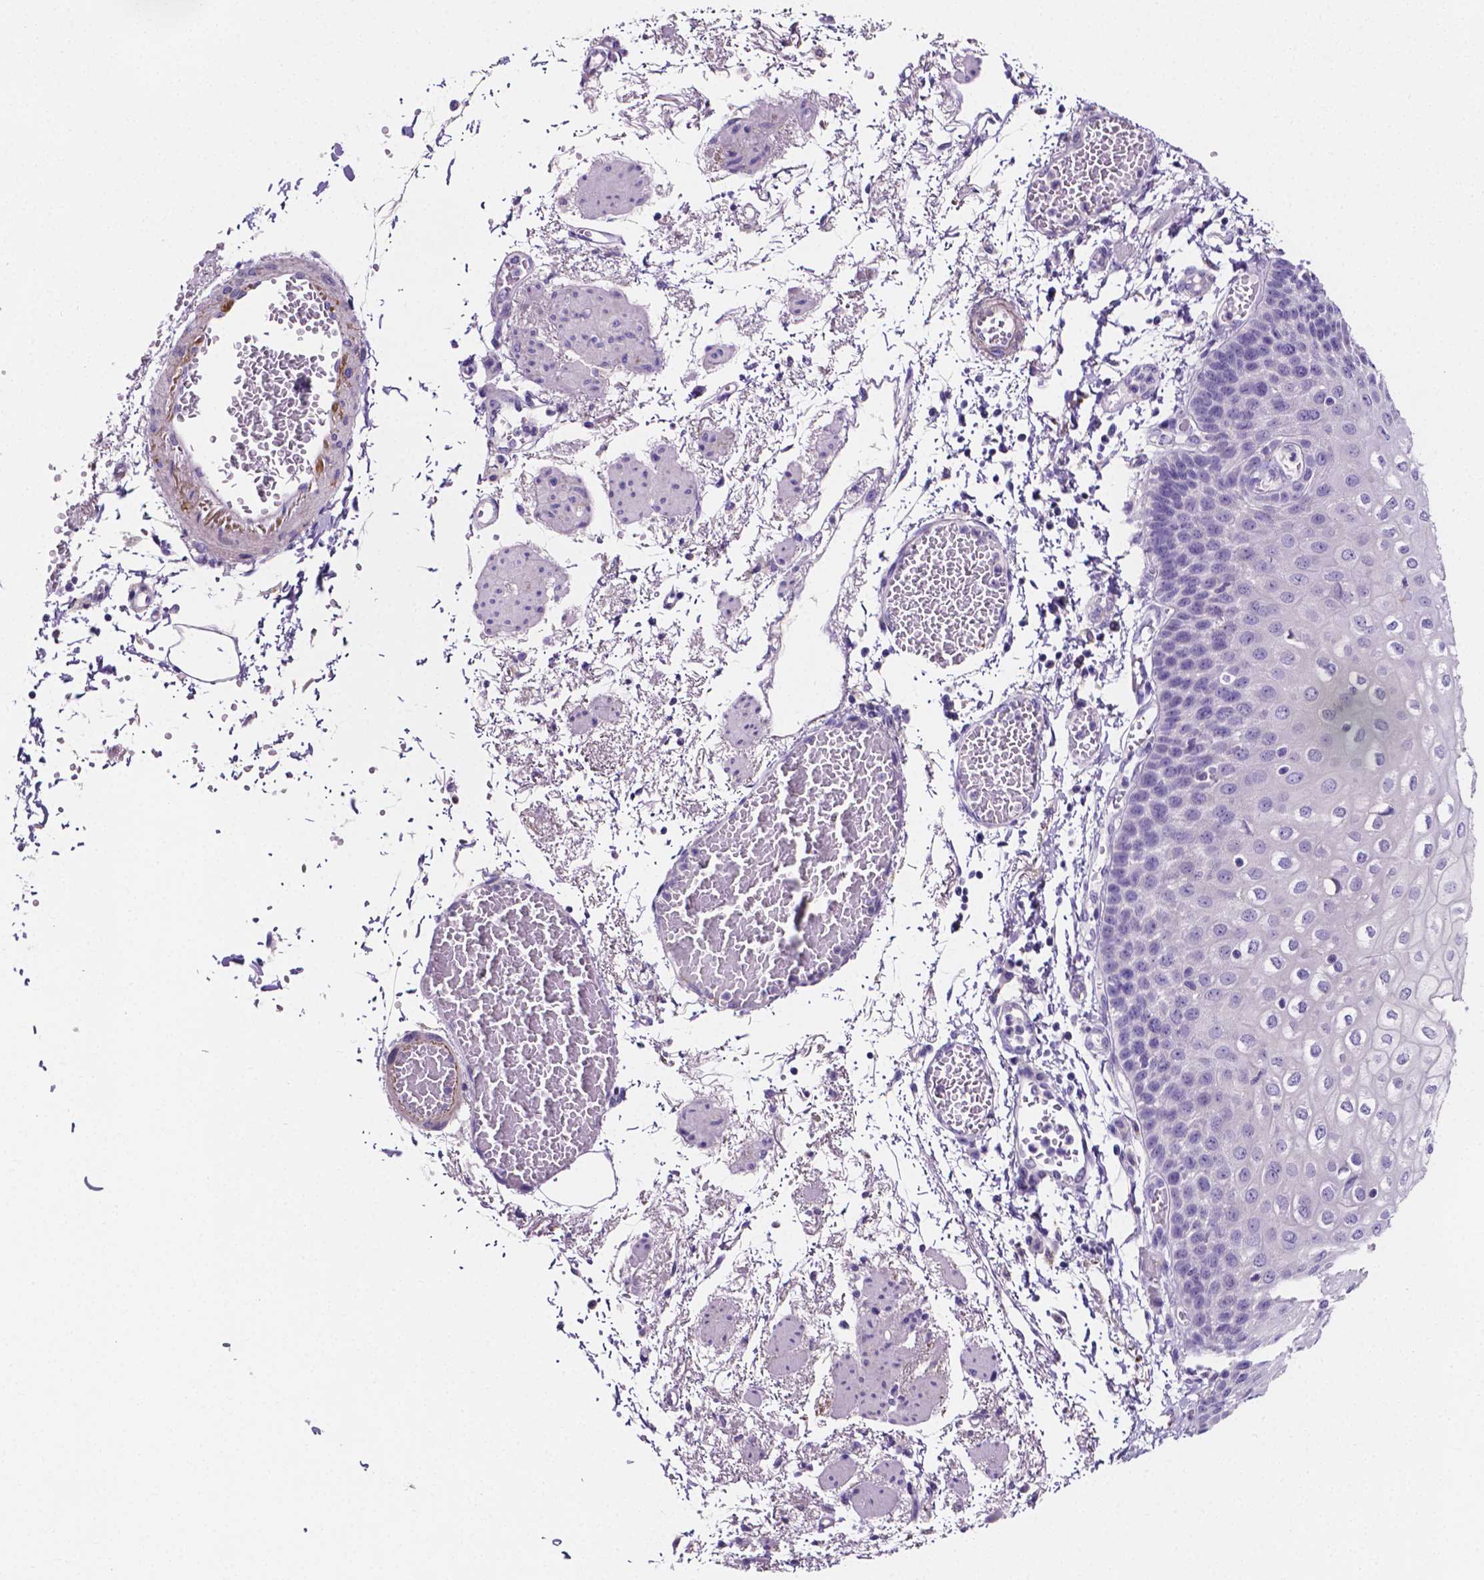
{"staining": {"intensity": "negative", "quantity": "none", "location": "none"}, "tissue": "esophagus", "cell_type": "Squamous epithelial cells", "image_type": "normal", "snomed": [{"axis": "morphology", "description": "Normal tissue, NOS"}, {"axis": "morphology", "description": "Adenocarcinoma, NOS"}, {"axis": "topography", "description": "Esophagus"}], "caption": "Immunohistochemistry photomicrograph of benign human esophagus stained for a protein (brown), which shows no positivity in squamous epithelial cells.", "gene": "NRGN", "patient": {"sex": "male", "age": 81}}